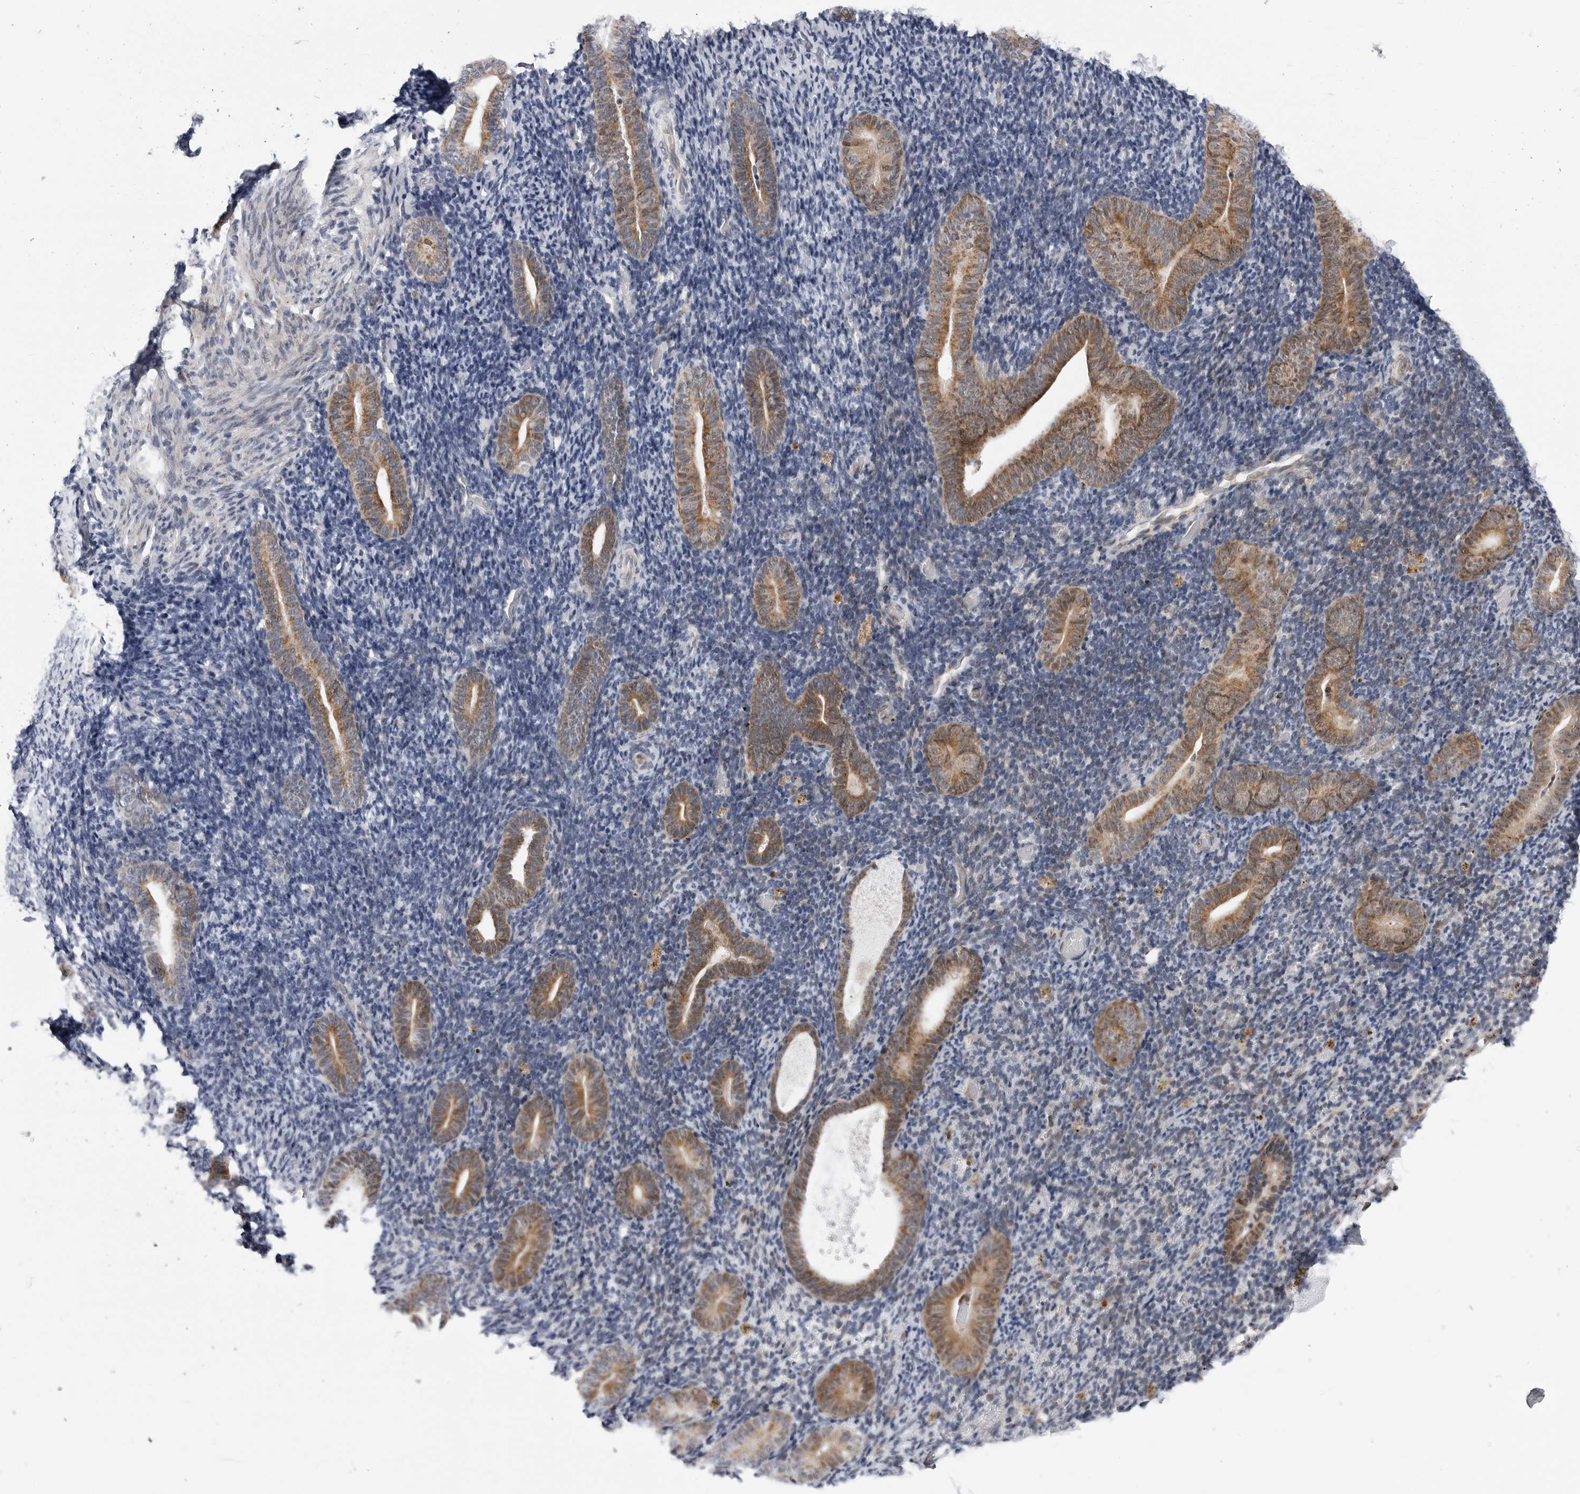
{"staining": {"intensity": "negative", "quantity": "none", "location": "none"}, "tissue": "endometrium", "cell_type": "Cells in endometrial stroma", "image_type": "normal", "snomed": [{"axis": "morphology", "description": "Normal tissue, NOS"}, {"axis": "topography", "description": "Endometrium"}], "caption": "Immunohistochemical staining of normal human endometrium exhibits no significant staining in cells in endometrial stroma.", "gene": "CDK20", "patient": {"sex": "female", "age": 51}}